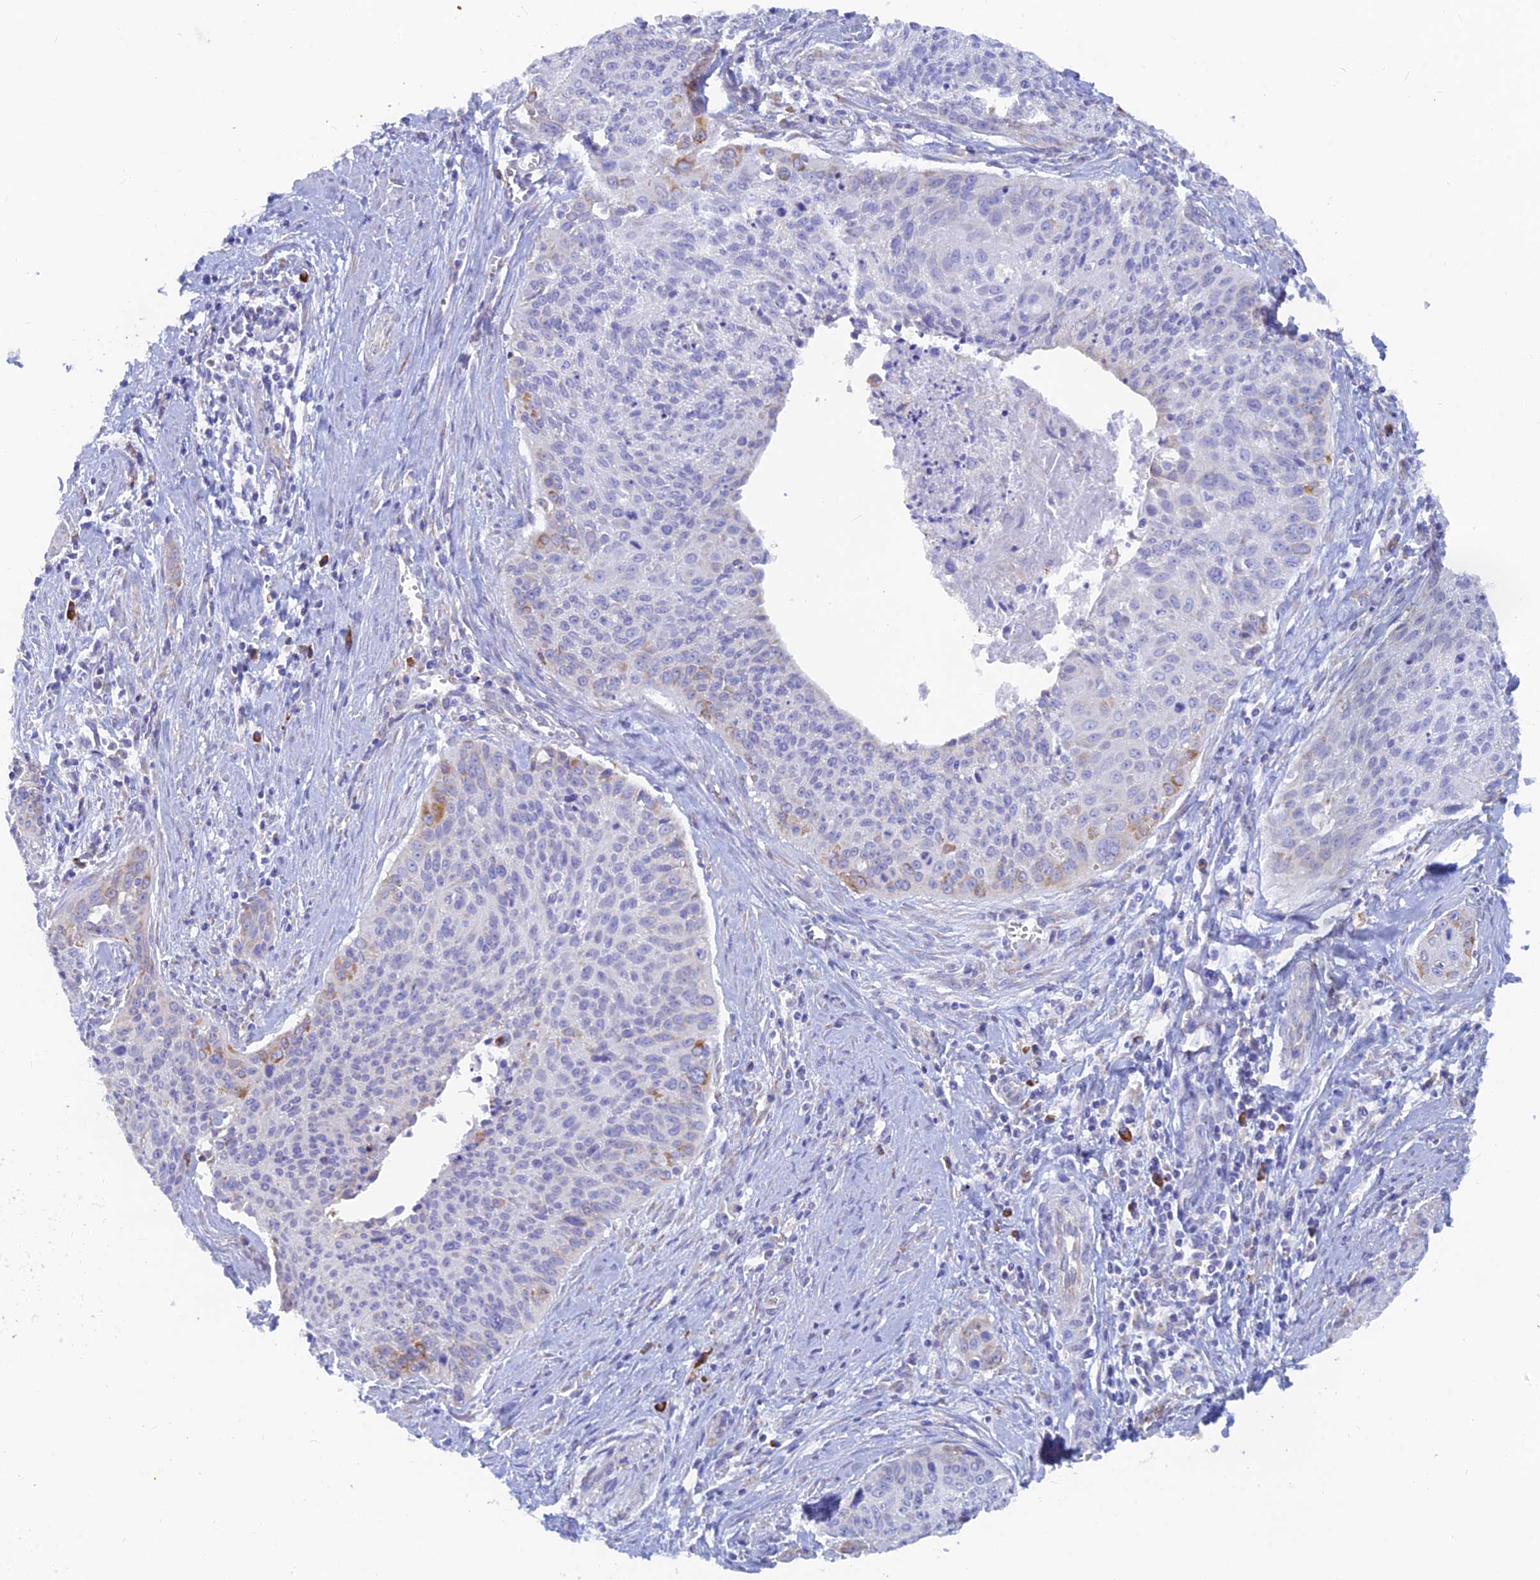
{"staining": {"intensity": "weak", "quantity": "<25%", "location": "cytoplasmic/membranous"}, "tissue": "cervical cancer", "cell_type": "Tumor cells", "image_type": "cancer", "snomed": [{"axis": "morphology", "description": "Squamous cell carcinoma, NOS"}, {"axis": "topography", "description": "Cervix"}], "caption": "The photomicrograph exhibits no significant expression in tumor cells of cervical cancer (squamous cell carcinoma).", "gene": "WDR35", "patient": {"sex": "female", "age": 55}}